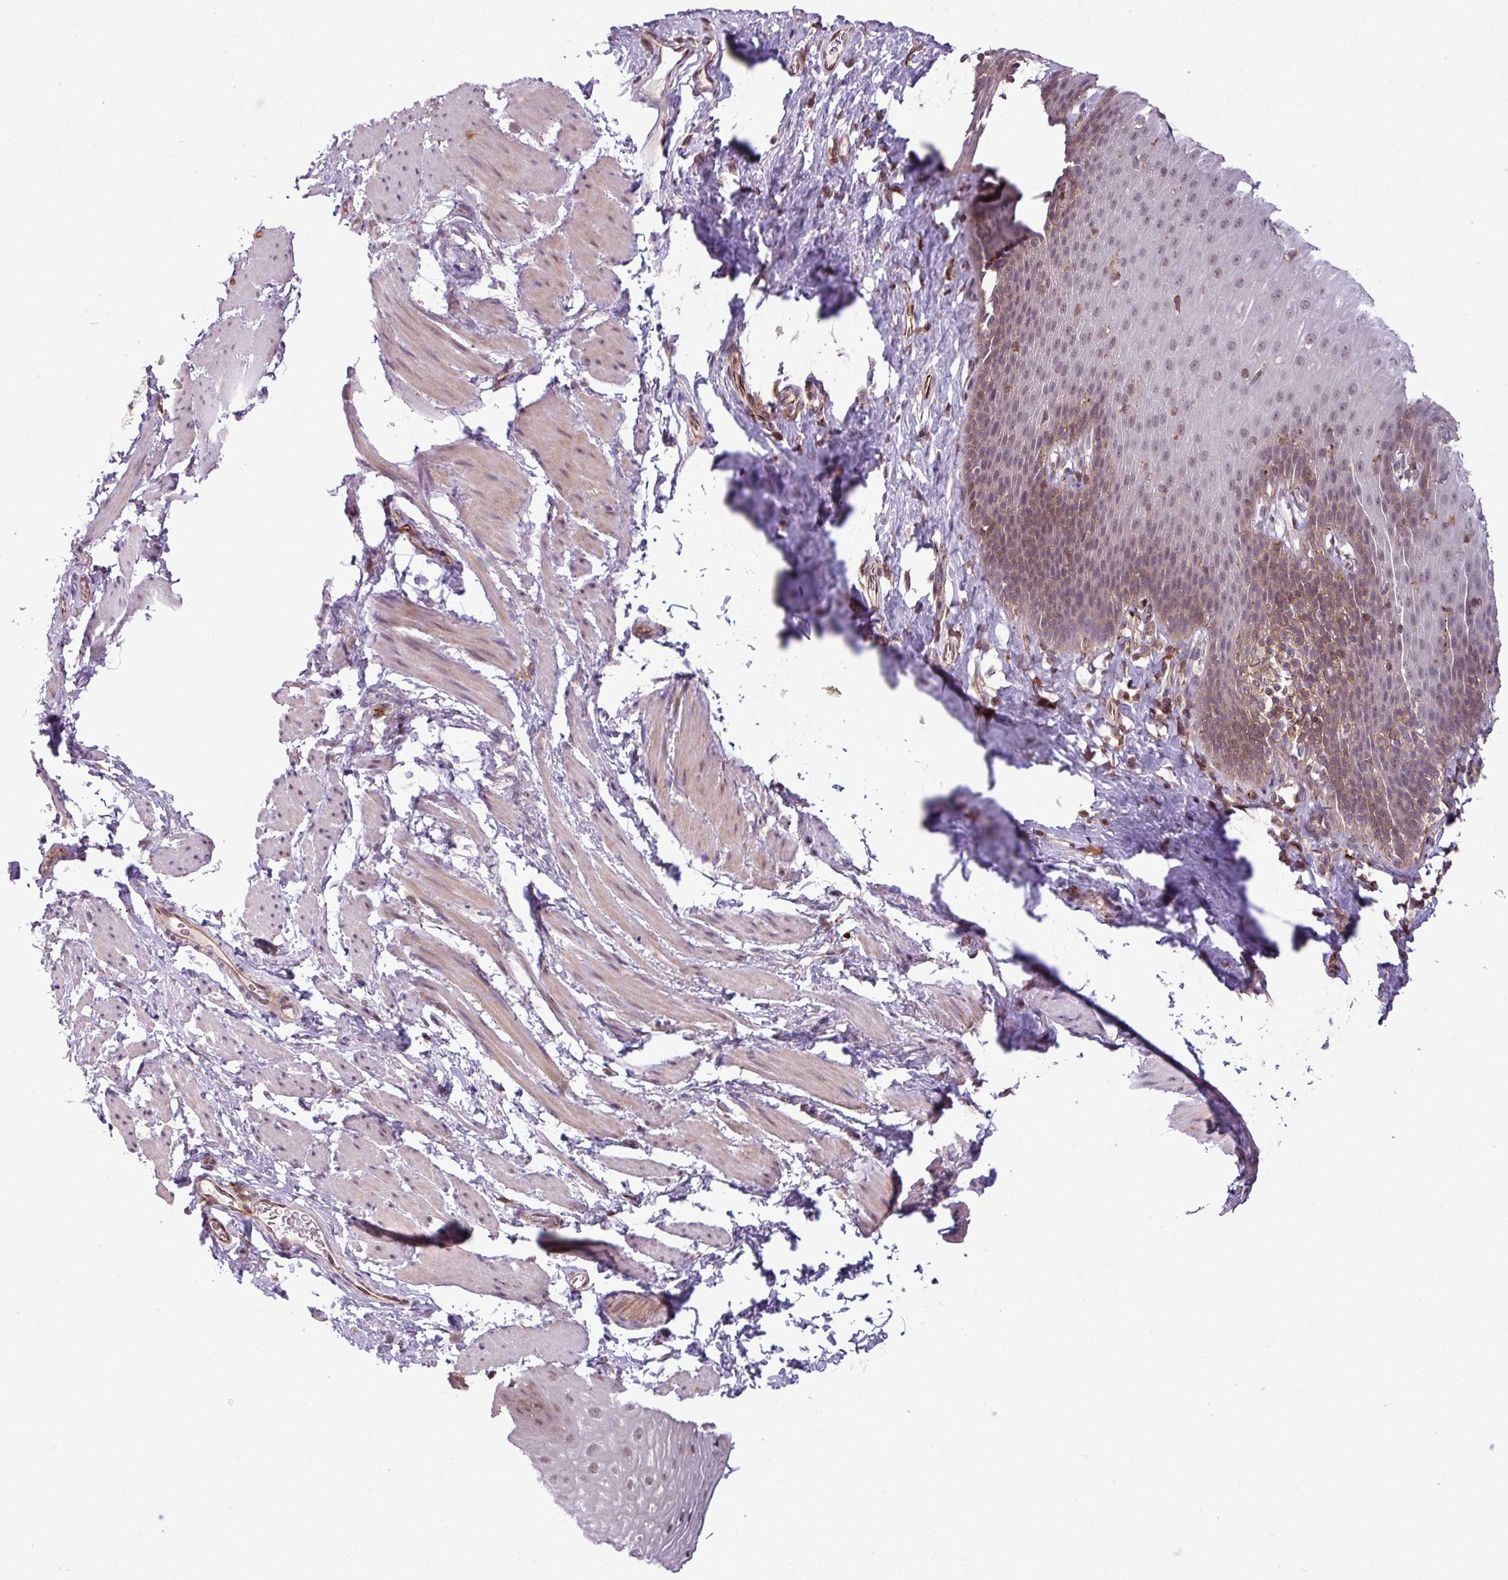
{"staining": {"intensity": "weak", "quantity": "25%-75%", "location": "cytoplasmic/membranous,nuclear"}, "tissue": "esophagus", "cell_type": "Squamous epithelial cells", "image_type": "normal", "snomed": [{"axis": "morphology", "description": "Normal tissue, NOS"}, {"axis": "topography", "description": "Esophagus"}], "caption": "Squamous epithelial cells exhibit low levels of weak cytoplasmic/membranous,nuclear expression in approximately 25%-75% of cells in unremarkable human esophagus.", "gene": "ZC2HC1C", "patient": {"sex": "female", "age": 61}}